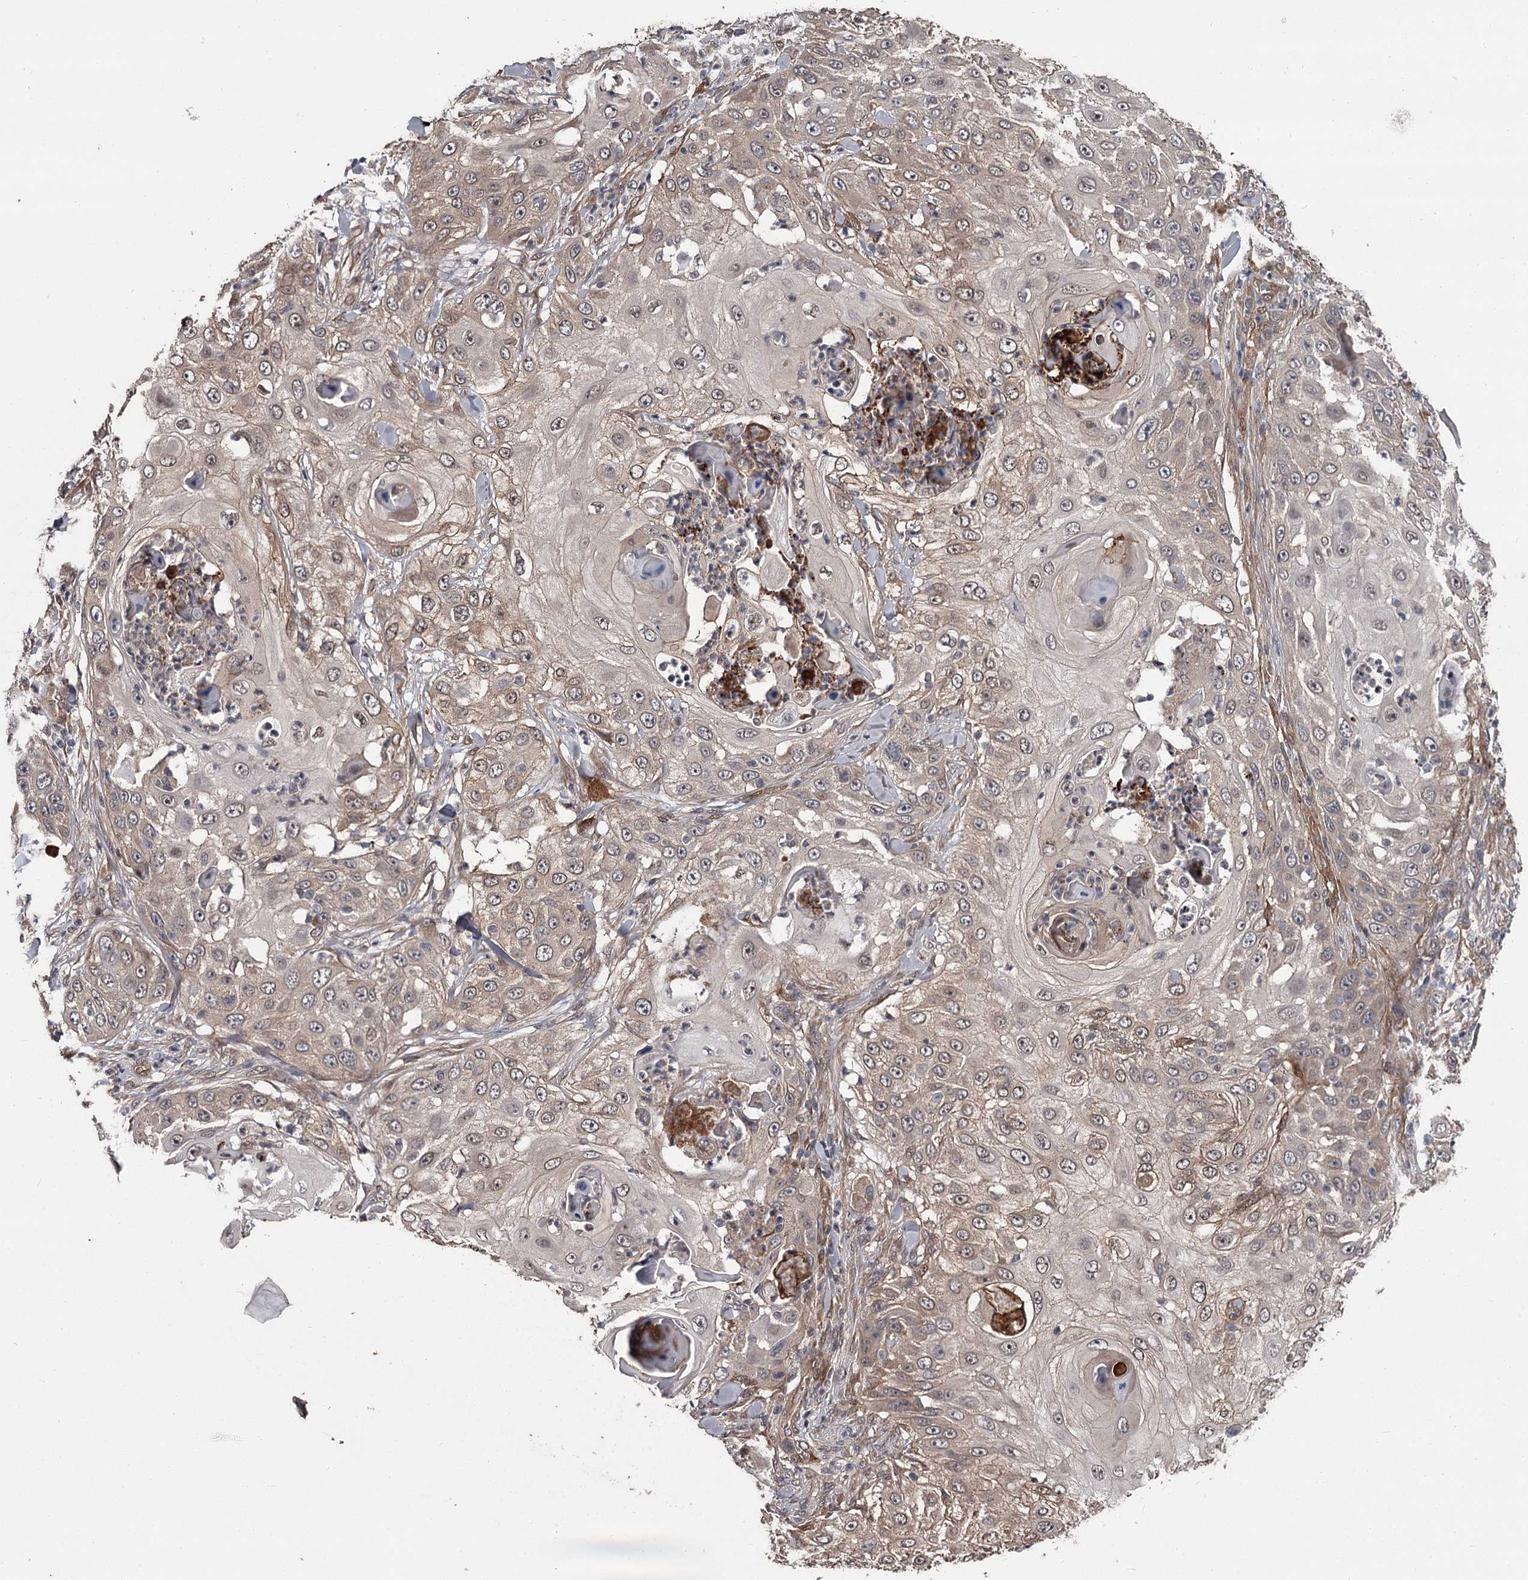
{"staining": {"intensity": "weak", "quantity": "<25%", "location": "cytoplasmic/membranous"}, "tissue": "skin cancer", "cell_type": "Tumor cells", "image_type": "cancer", "snomed": [{"axis": "morphology", "description": "Squamous cell carcinoma, NOS"}, {"axis": "topography", "description": "Skin"}], "caption": "An IHC image of skin cancer is shown. There is no staining in tumor cells of skin cancer.", "gene": "CDC42EP2", "patient": {"sex": "female", "age": 44}}